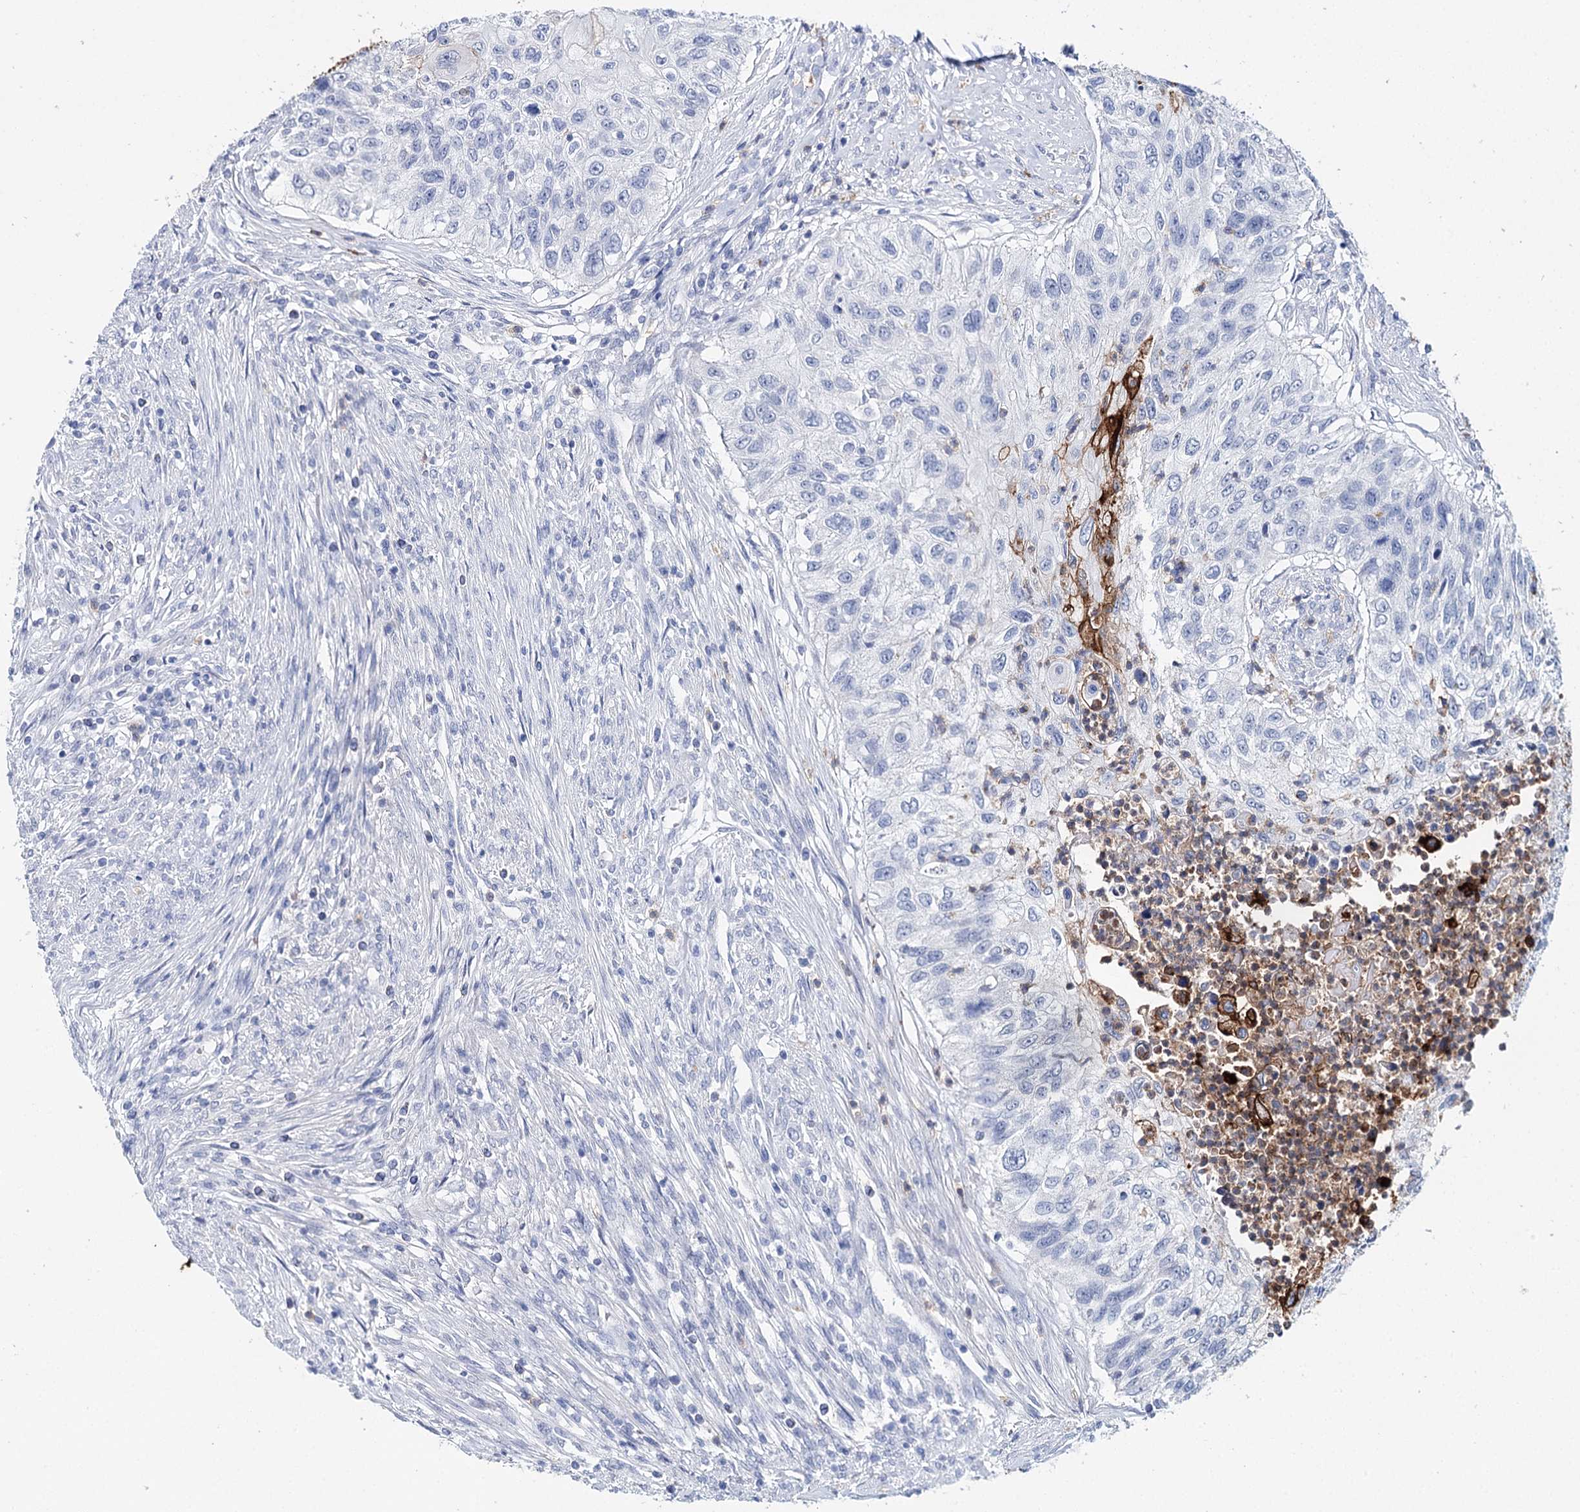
{"staining": {"intensity": "negative", "quantity": "none", "location": "none"}, "tissue": "urothelial cancer", "cell_type": "Tumor cells", "image_type": "cancer", "snomed": [{"axis": "morphology", "description": "Urothelial carcinoma, High grade"}, {"axis": "topography", "description": "Urinary bladder"}], "caption": "Tumor cells are negative for protein expression in human urothelial cancer.", "gene": "CEACAM8", "patient": {"sex": "female", "age": 60}}